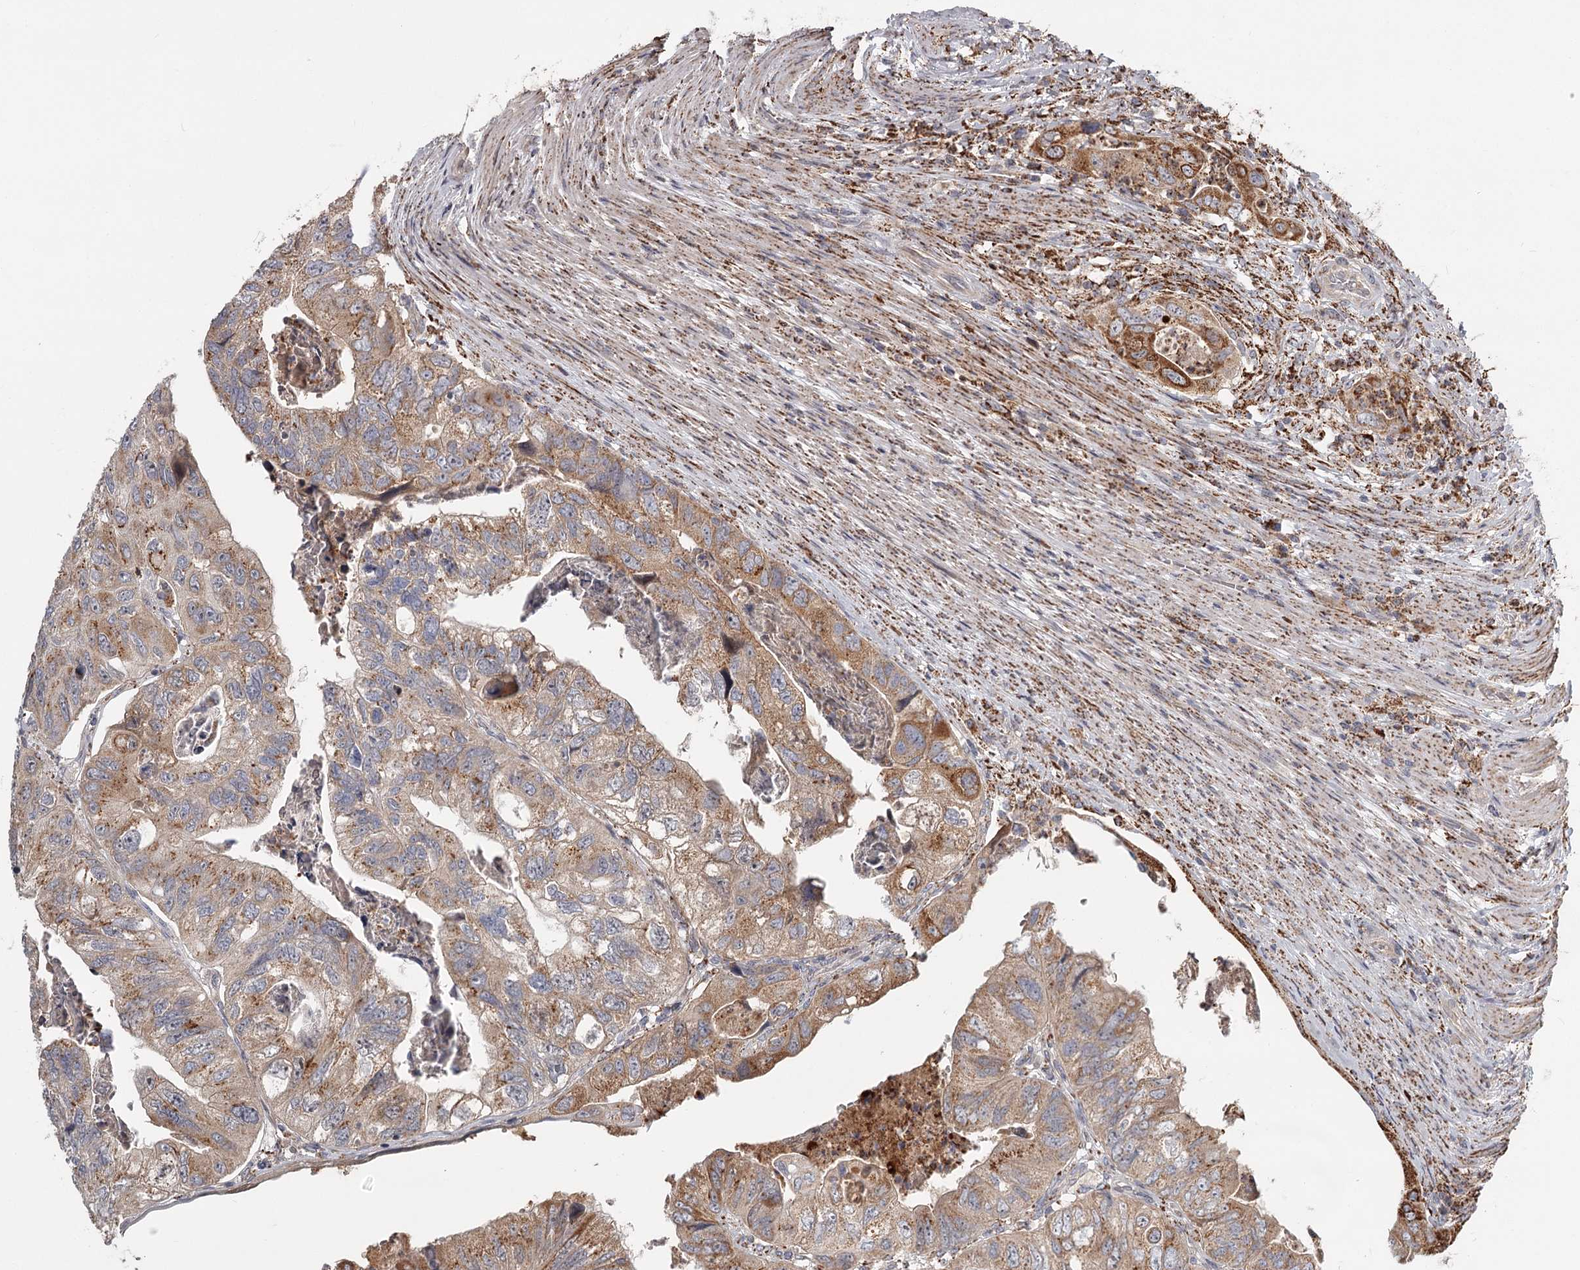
{"staining": {"intensity": "moderate", "quantity": ">75%", "location": "cytoplasmic/membranous"}, "tissue": "colorectal cancer", "cell_type": "Tumor cells", "image_type": "cancer", "snomed": [{"axis": "morphology", "description": "Adenocarcinoma, NOS"}, {"axis": "topography", "description": "Rectum"}], "caption": "Immunohistochemistry image of neoplastic tissue: human colorectal cancer stained using immunohistochemistry (IHC) demonstrates medium levels of moderate protein expression localized specifically in the cytoplasmic/membranous of tumor cells, appearing as a cytoplasmic/membranous brown color.", "gene": "CDC123", "patient": {"sex": "male", "age": 63}}